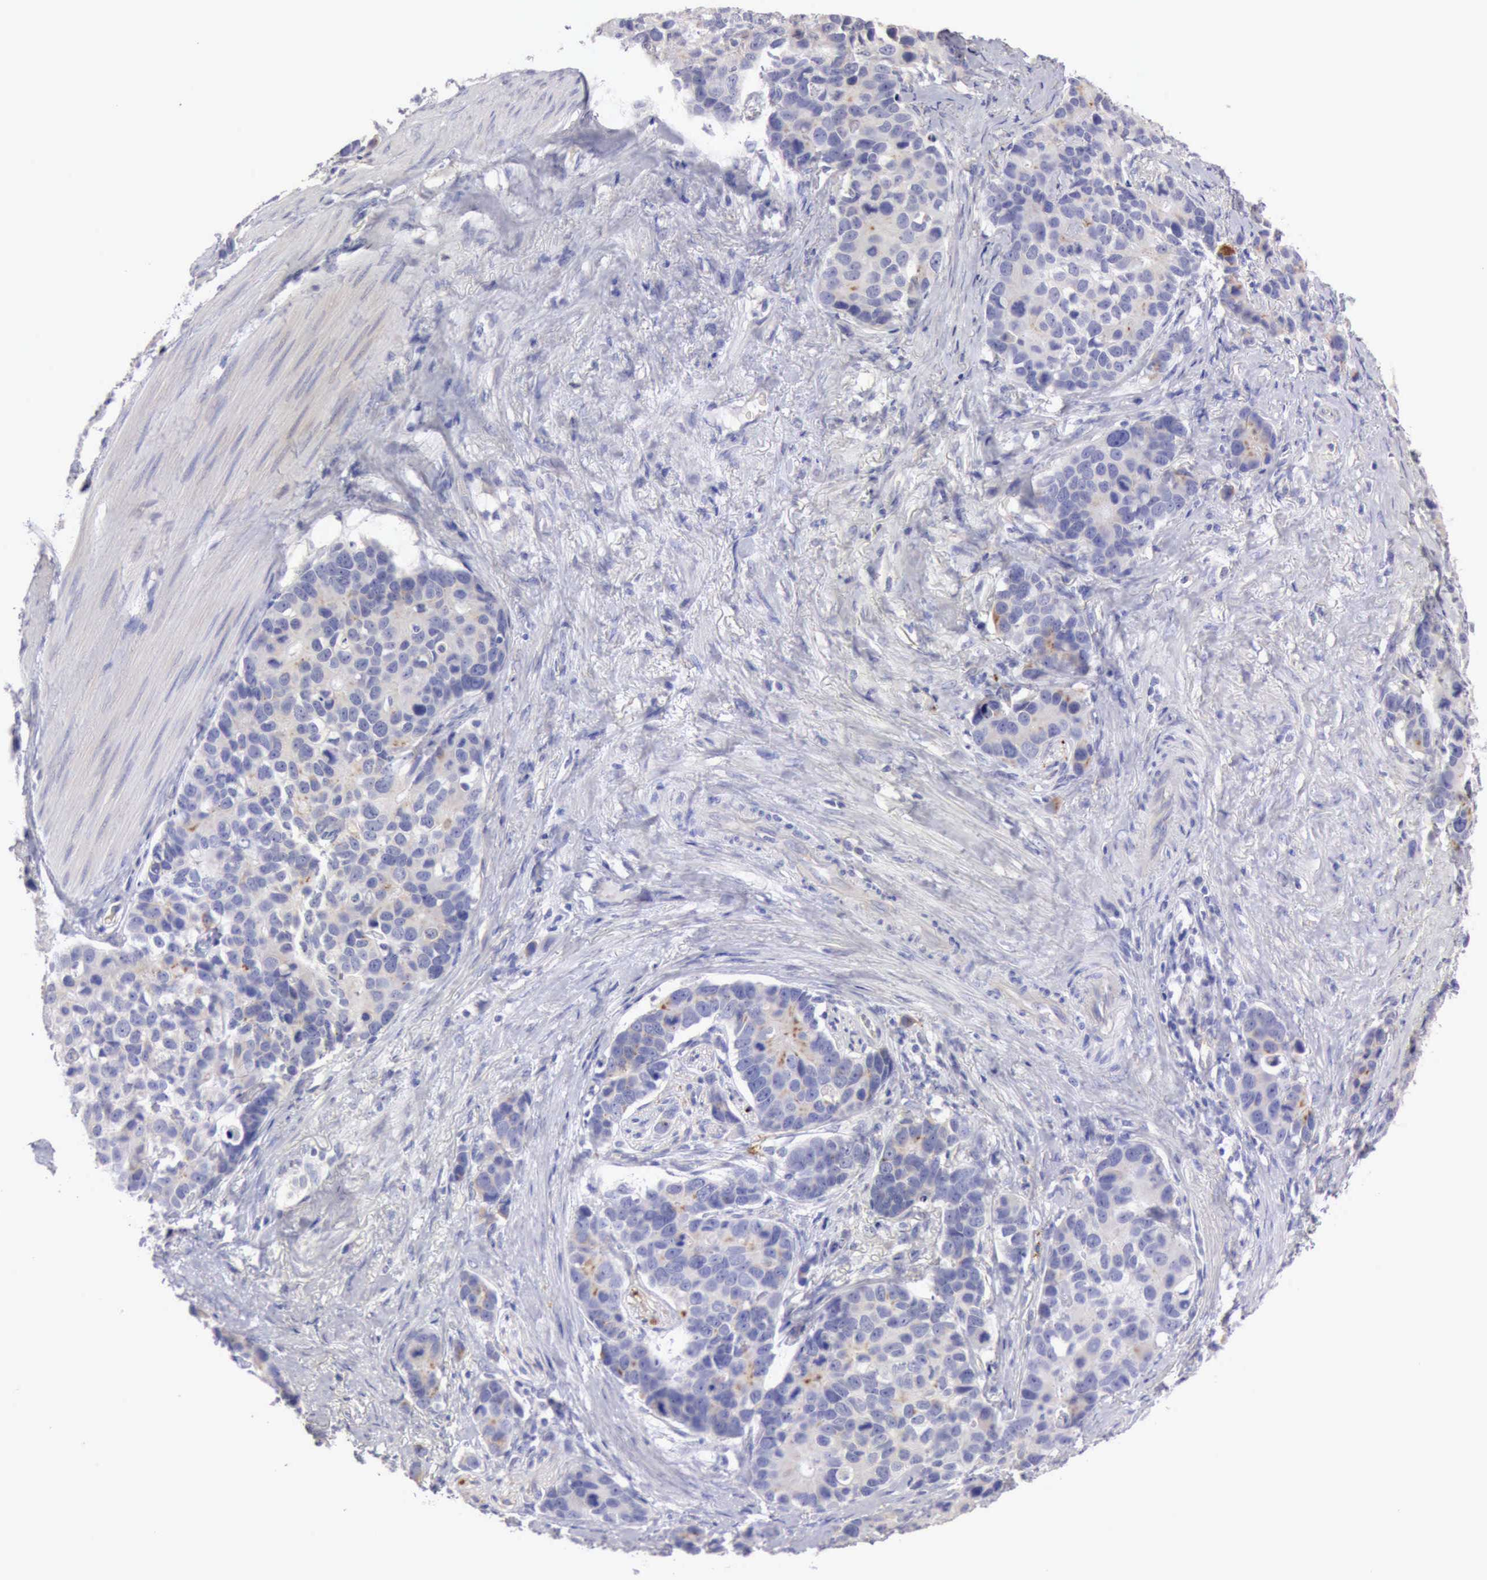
{"staining": {"intensity": "weak", "quantity": "25%-75%", "location": "cytoplasmic/membranous"}, "tissue": "stomach cancer", "cell_type": "Tumor cells", "image_type": "cancer", "snomed": [{"axis": "morphology", "description": "Adenocarcinoma, NOS"}, {"axis": "topography", "description": "Stomach, upper"}], "caption": "A photomicrograph of human stomach cancer stained for a protein exhibits weak cytoplasmic/membranous brown staining in tumor cells.", "gene": "APP", "patient": {"sex": "male", "age": 71}}